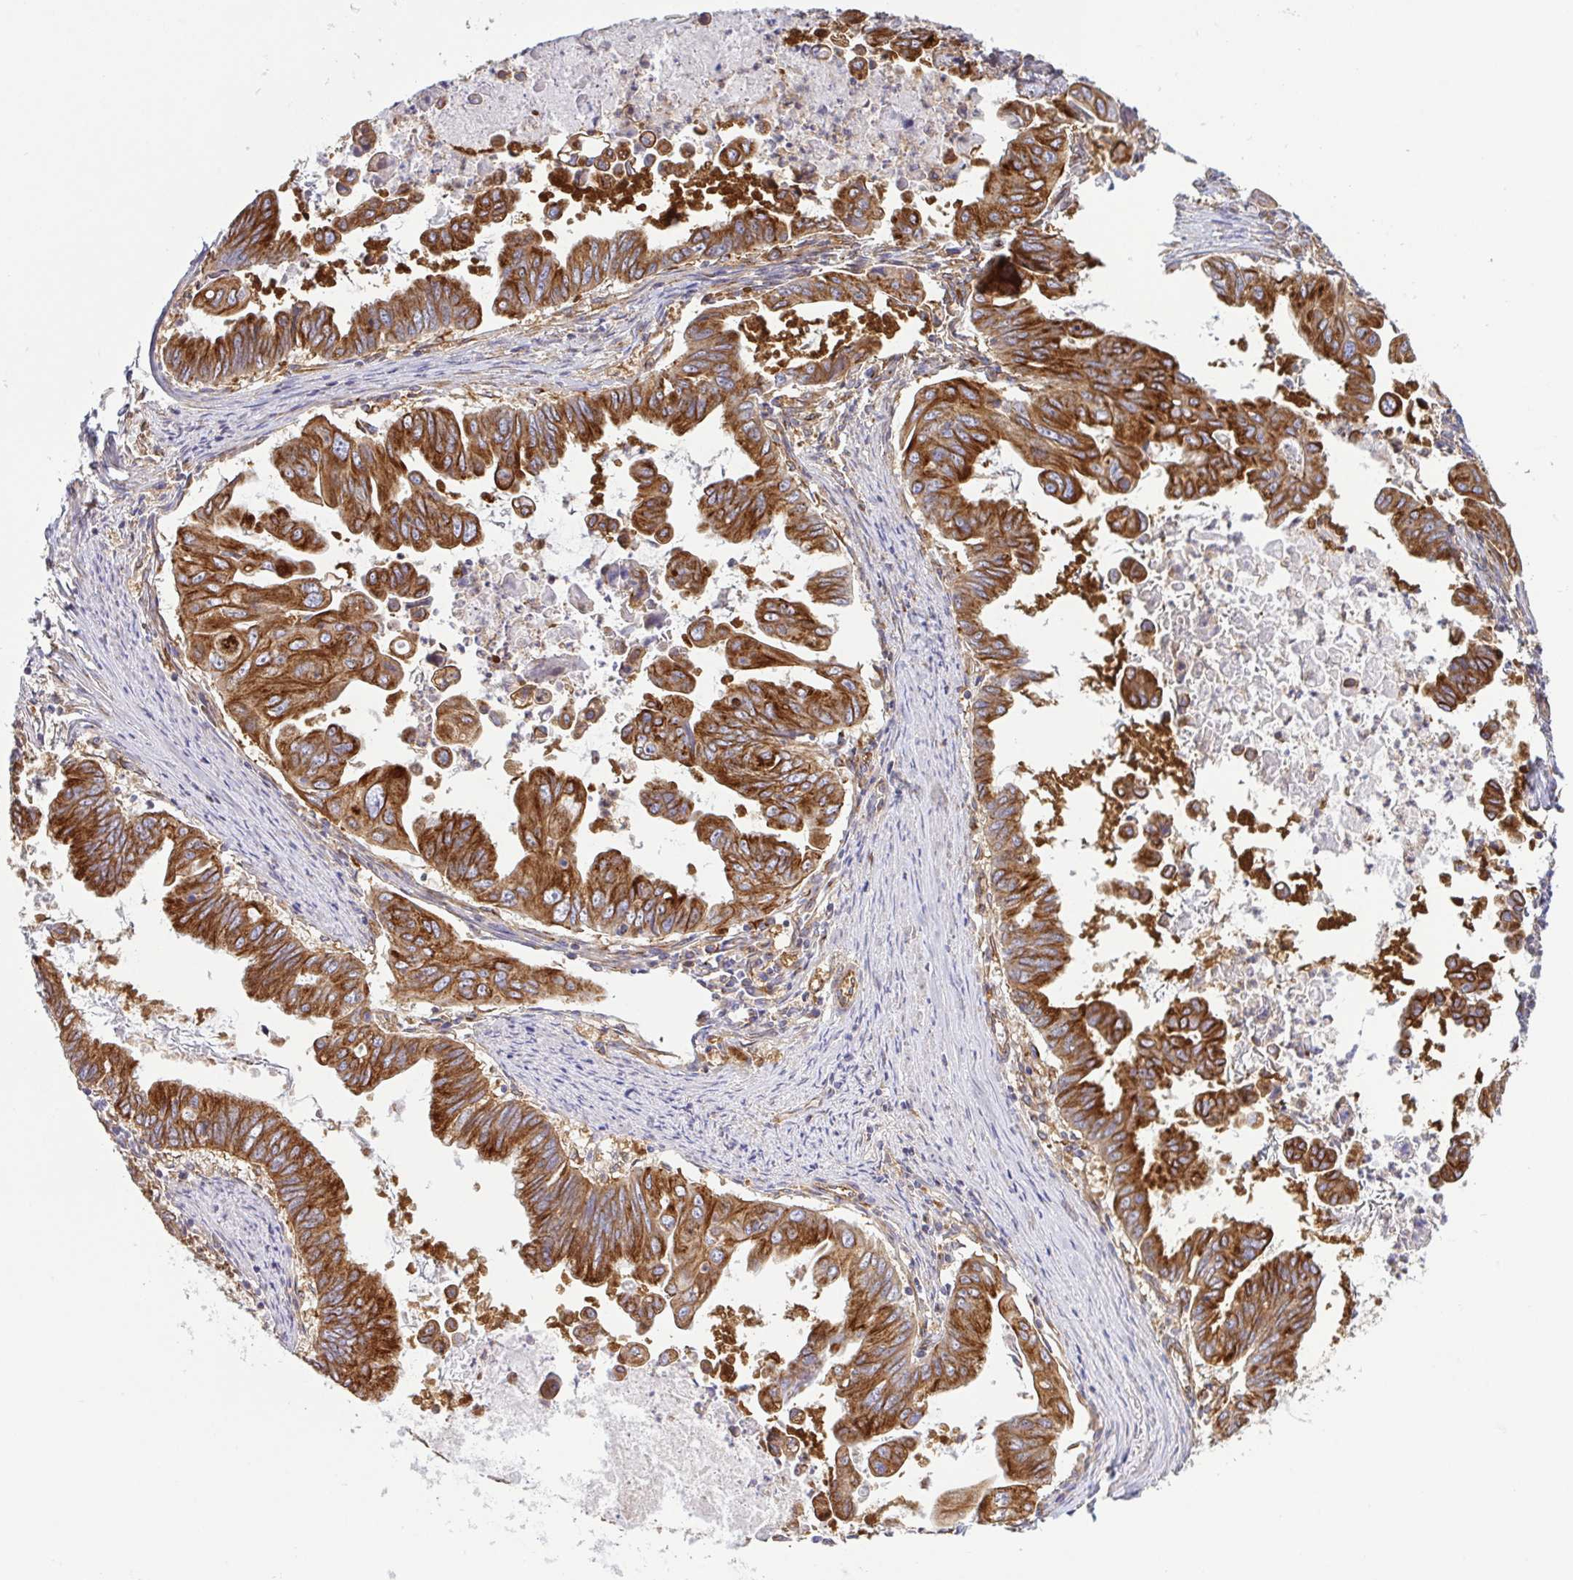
{"staining": {"intensity": "strong", "quantity": ">75%", "location": "cytoplasmic/membranous"}, "tissue": "stomach cancer", "cell_type": "Tumor cells", "image_type": "cancer", "snomed": [{"axis": "morphology", "description": "Adenocarcinoma, NOS"}, {"axis": "topography", "description": "Stomach, upper"}], "caption": "Stomach cancer stained for a protein shows strong cytoplasmic/membranous positivity in tumor cells.", "gene": "KIF5B", "patient": {"sex": "male", "age": 80}}